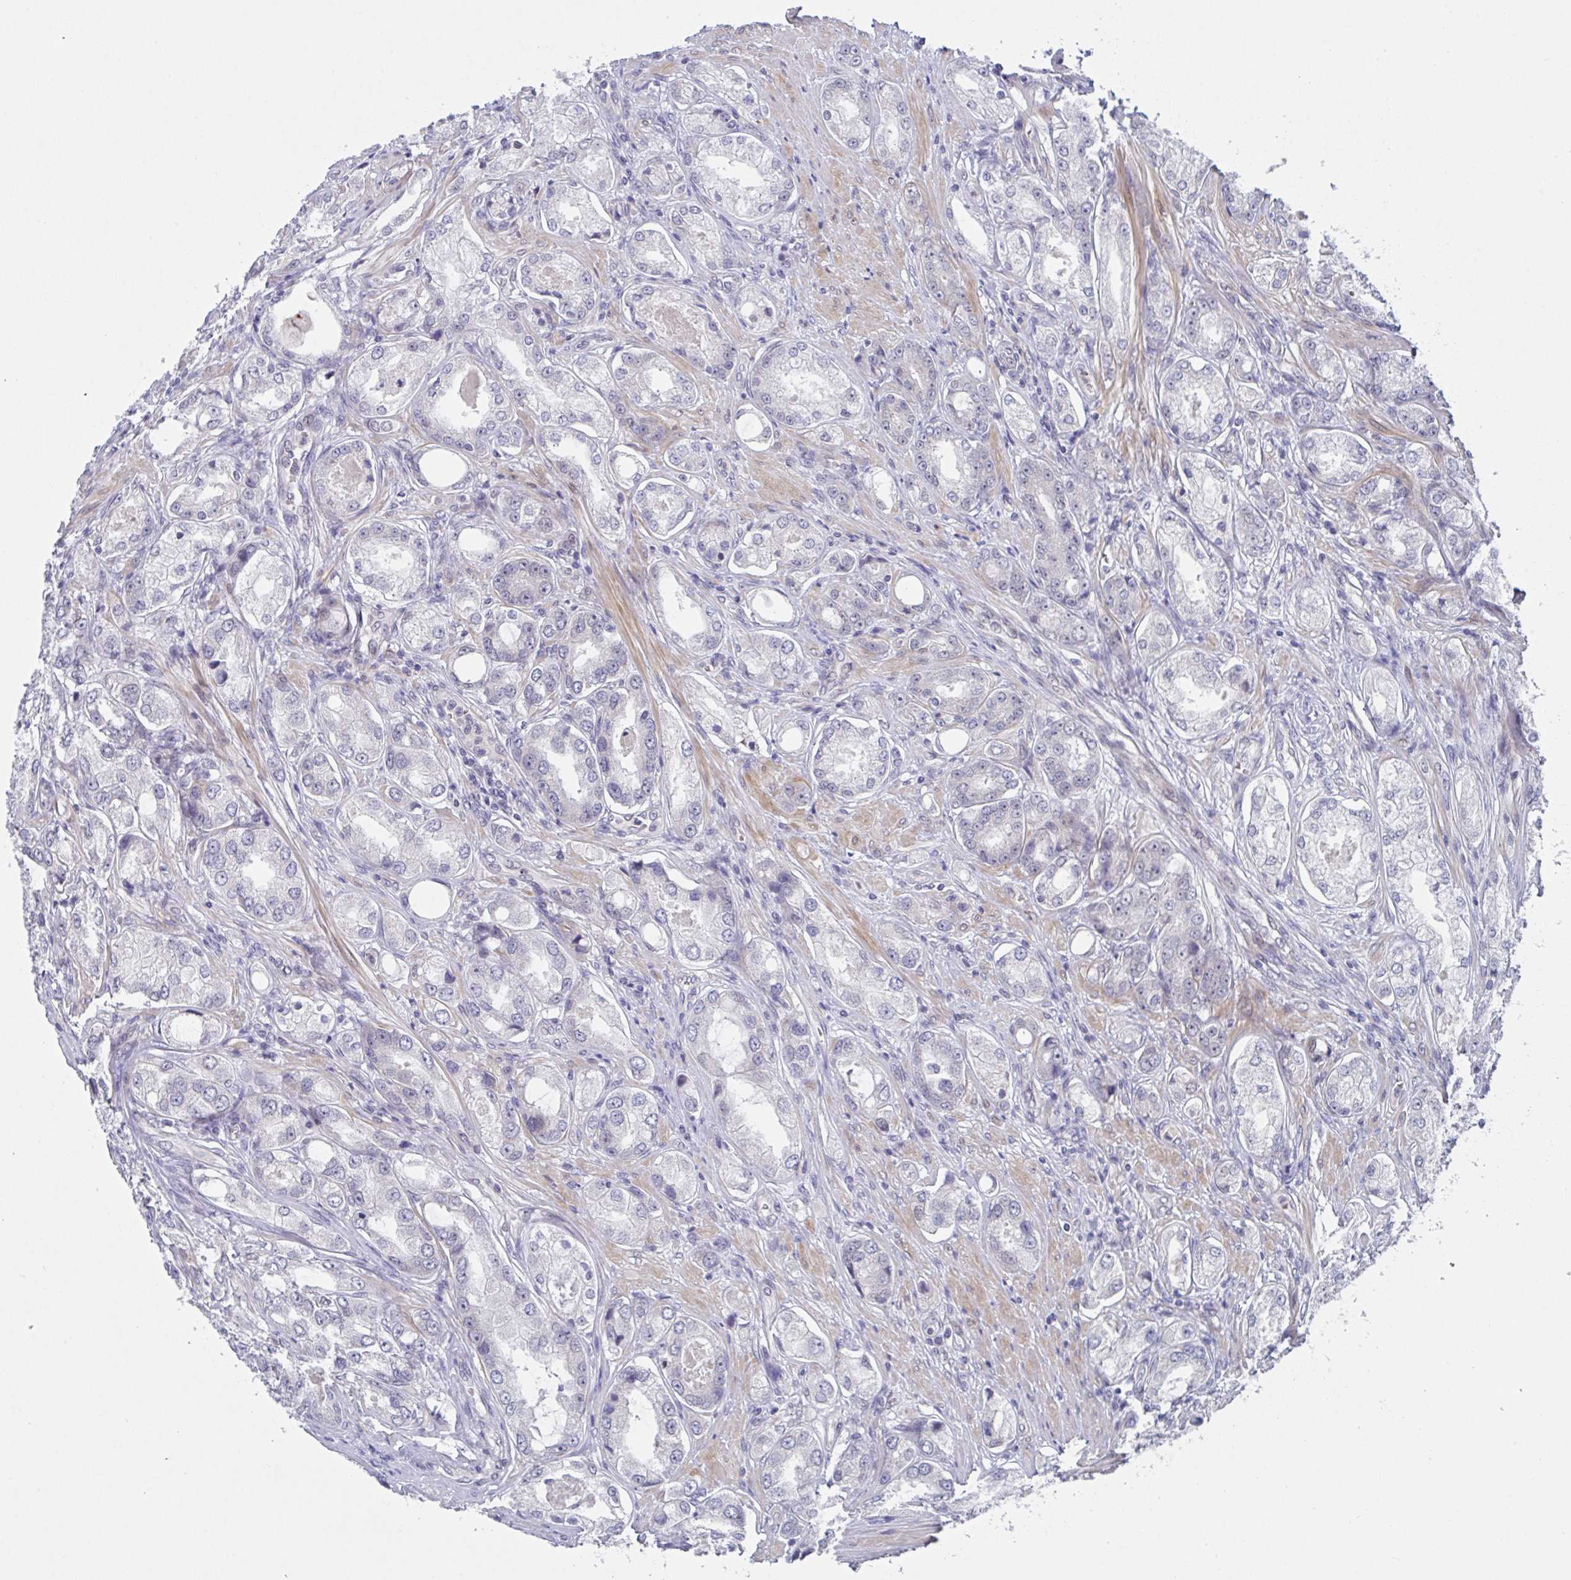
{"staining": {"intensity": "negative", "quantity": "none", "location": "none"}, "tissue": "prostate cancer", "cell_type": "Tumor cells", "image_type": "cancer", "snomed": [{"axis": "morphology", "description": "Adenocarcinoma, Low grade"}, {"axis": "topography", "description": "Prostate"}], "caption": "This is a image of IHC staining of adenocarcinoma (low-grade) (prostate), which shows no positivity in tumor cells.", "gene": "RBM18", "patient": {"sex": "male", "age": 68}}